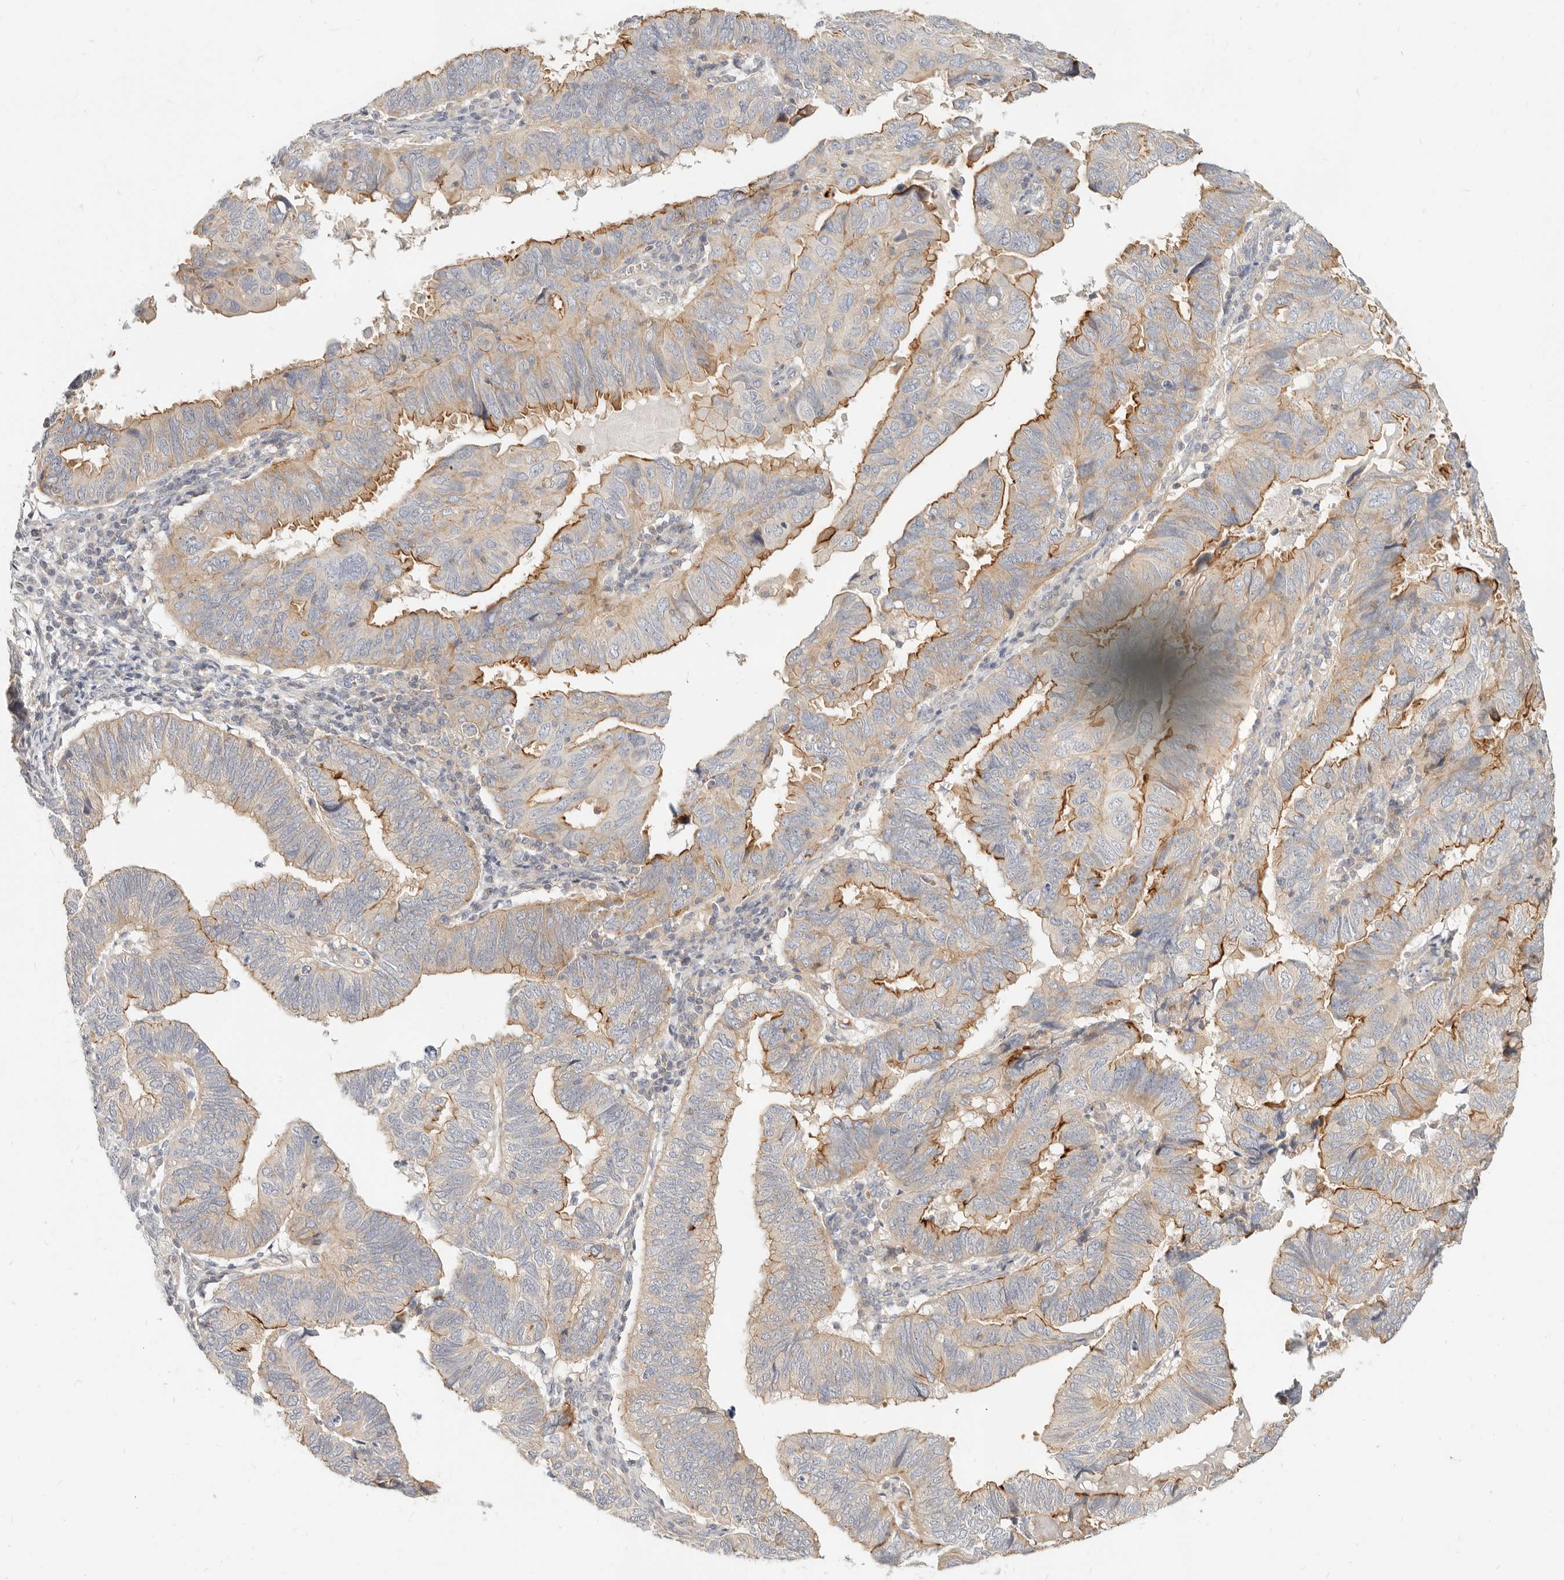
{"staining": {"intensity": "moderate", "quantity": "25%-75%", "location": "cytoplasmic/membranous"}, "tissue": "endometrial cancer", "cell_type": "Tumor cells", "image_type": "cancer", "snomed": [{"axis": "morphology", "description": "Adenocarcinoma, NOS"}, {"axis": "topography", "description": "Uterus"}], "caption": "Endometrial cancer (adenocarcinoma) stained with a brown dye displays moderate cytoplasmic/membranous positive positivity in about 25%-75% of tumor cells.", "gene": "LTB4R2", "patient": {"sex": "female", "age": 77}}